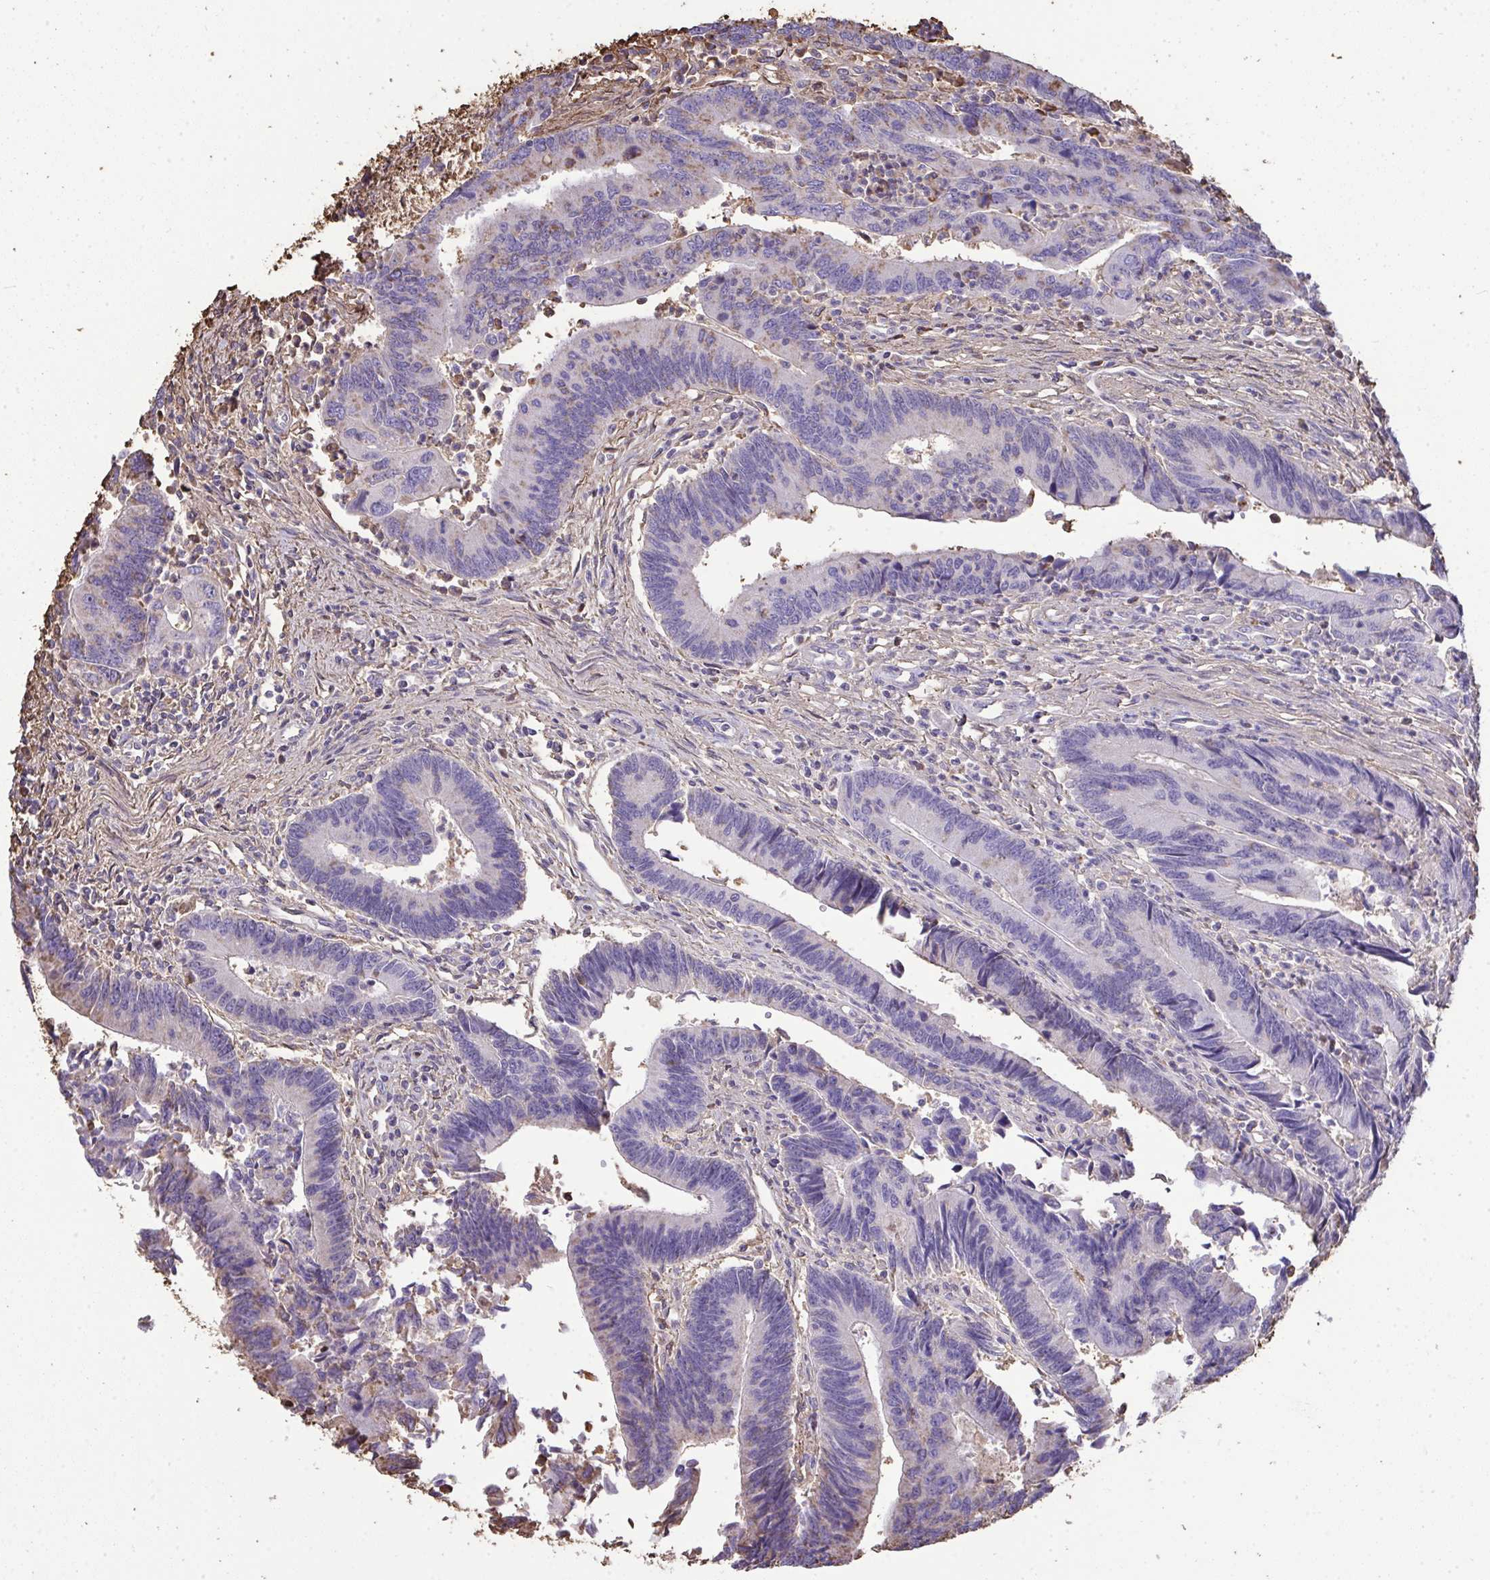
{"staining": {"intensity": "weak", "quantity": "<25%", "location": "cytoplasmic/membranous"}, "tissue": "colorectal cancer", "cell_type": "Tumor cells", "image_type": "cancer", "snomed": [{"axis": "morphology", "description": "Adenocarcinoma, NOS"}, {"axis": "topography", "description": "Colon"}], "caption": "DAB (3,3'-diaminobenzidine) immunohistochemical staining of human adenocarcinoma (colorectal) reveals no significant expression in tumor cells.", "gene": "ANXA5", "patient": {"sex": "female", "age": 67}}